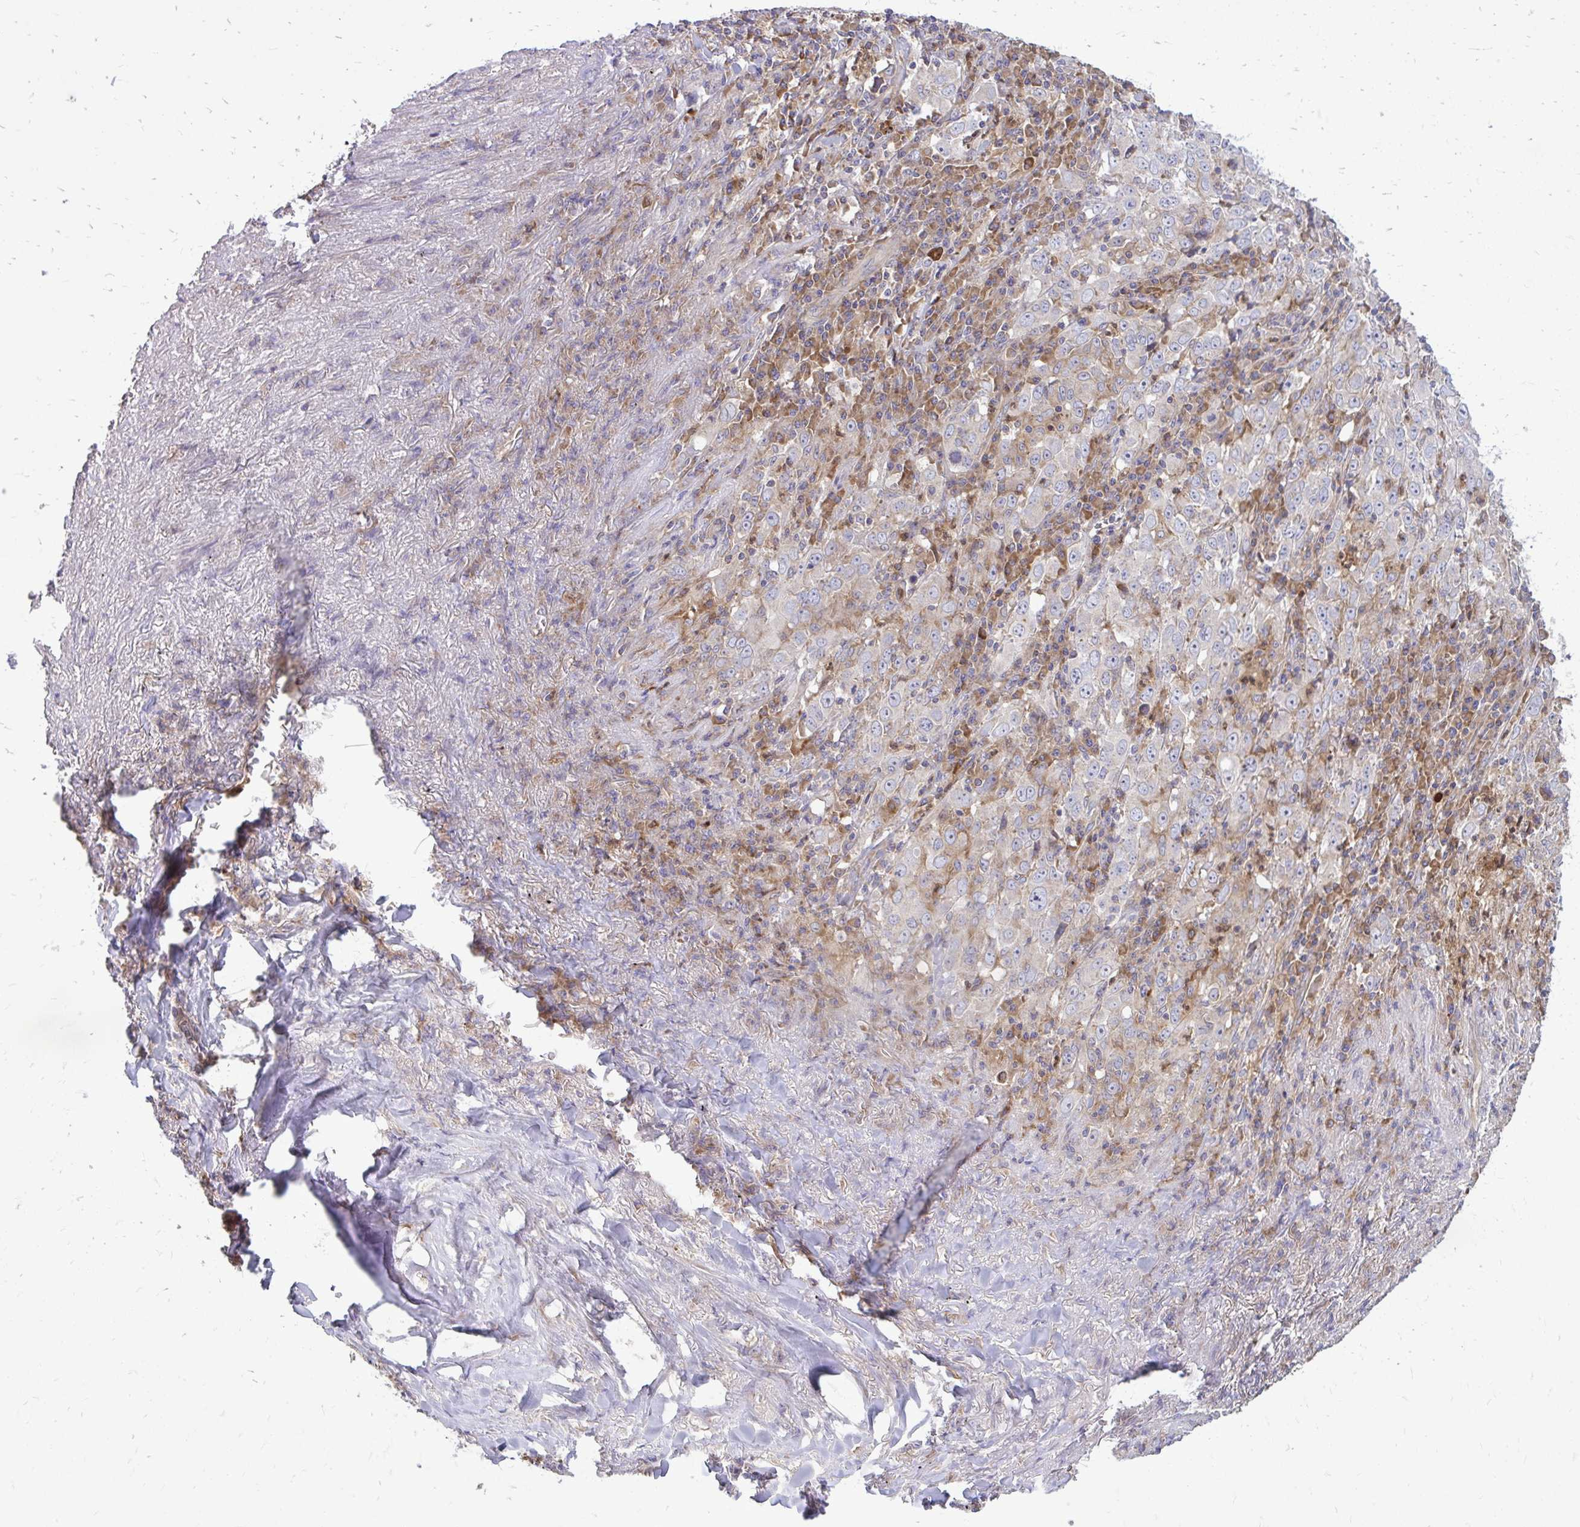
{"staining": {"intensity": "negative", "quantity": "none", "location": "none"}, "tissue": "lung cancer", "cell_type": "Tumor cells", "image_type": "cancer", "snomed": [{"axis": "morphology", "description": "Adenocarcinoma, NOS"}, {"axis": "topography", "description": "Lung"}], "caption": "High power microscopy image of an immunohistochemistry (IHC) photomicrograph of lung cancer, revealing no significant positivity in tumor cells. (Brightfield microscopy of DAB immunohistochemistry (IHC) at high magnification).", "gene": "ASAP1", "patient": {"sex": "male", "age": 67}}